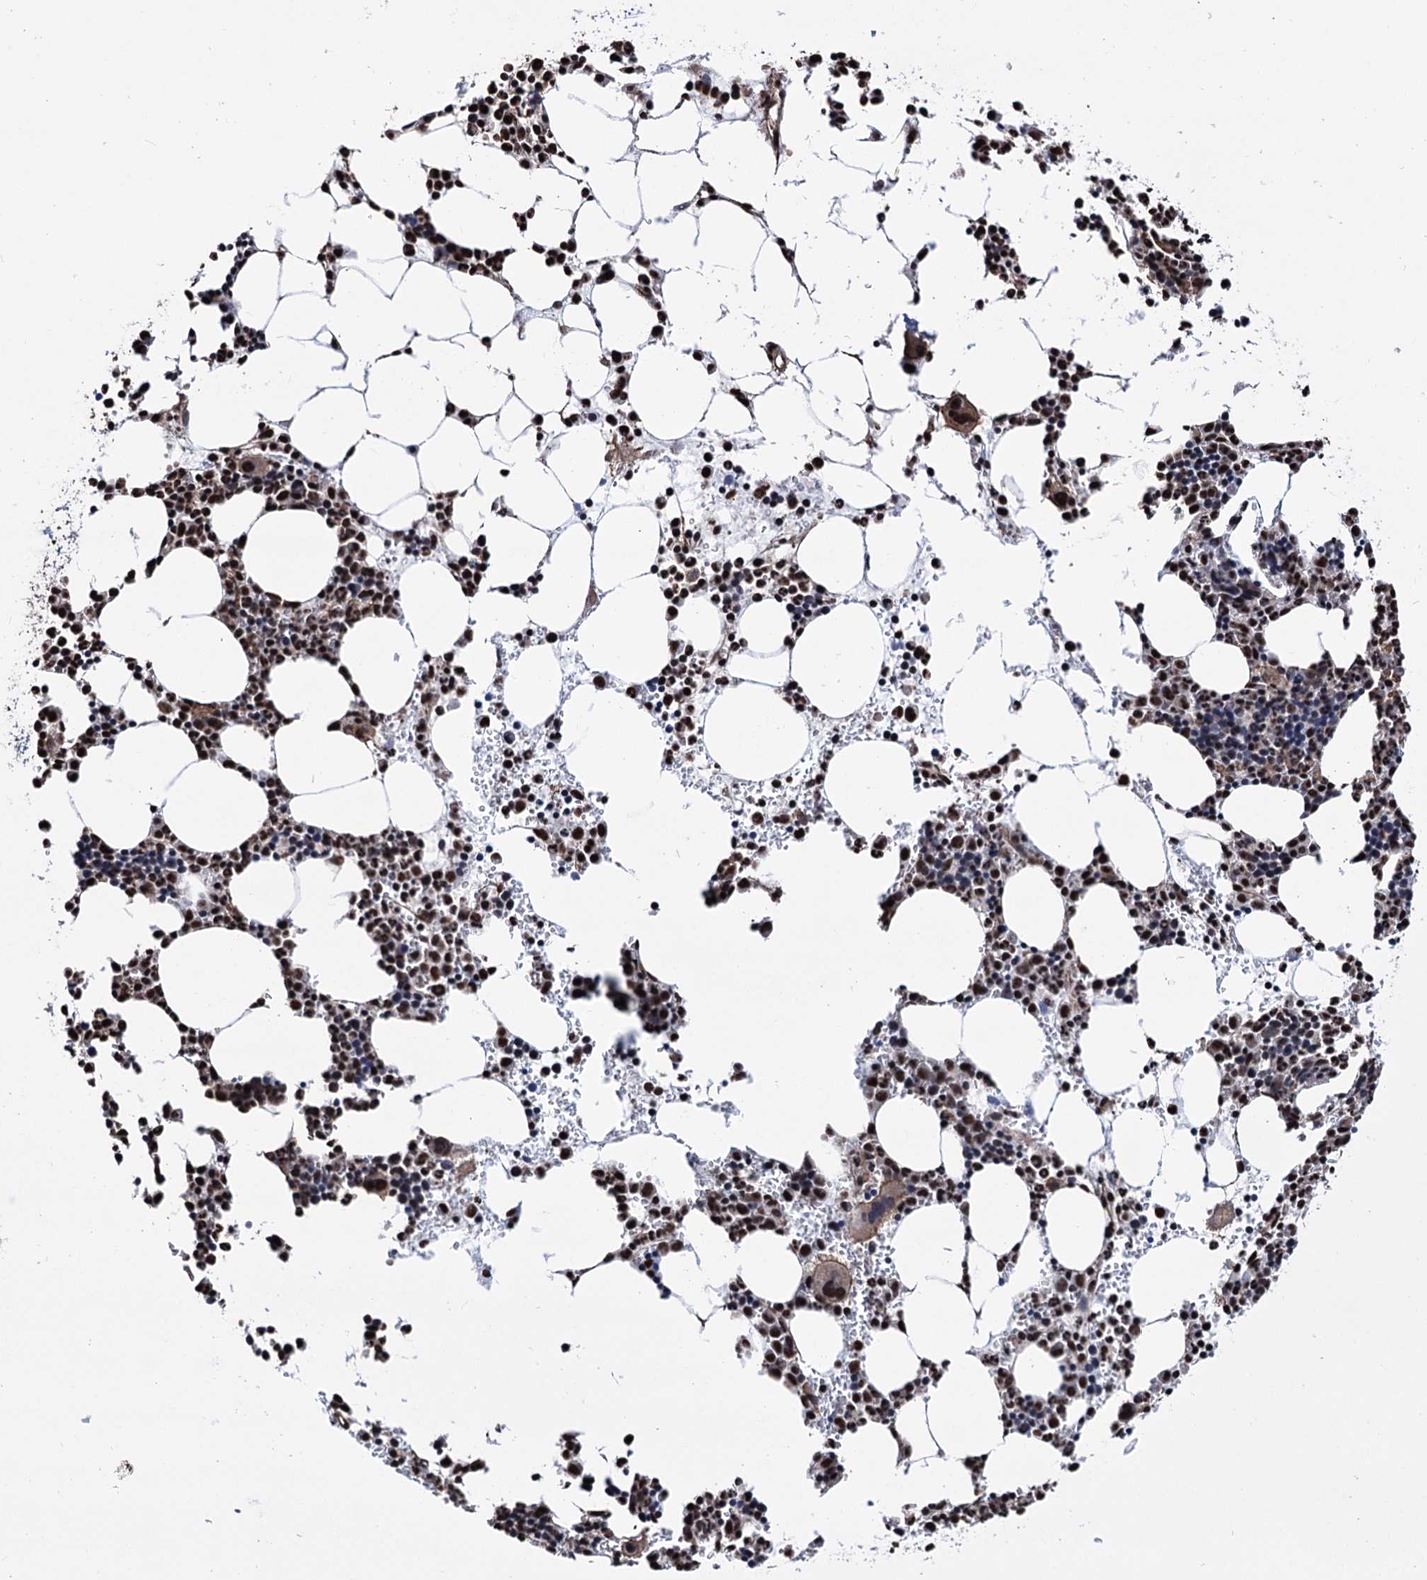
{"staining": {"intensity": "strong", "quantity": ">75%", "location": "nuclear"}, "tissue": "bone marrow", "cell_type": "Hematopoietic cells", "image_type": "normal", "snomed": [{"axis": "morphology", "description": "Normal tissue, NOS"}, {"axis": "topography", "description": "Bone marrow"}], "caption": "IHC of benign bone marrow shows high levels of strong nuclear positivity in approximately >75% of hematopoietic cells.", "gene": "CHMP7", "patient": {"sex": "female", "age": 89}}